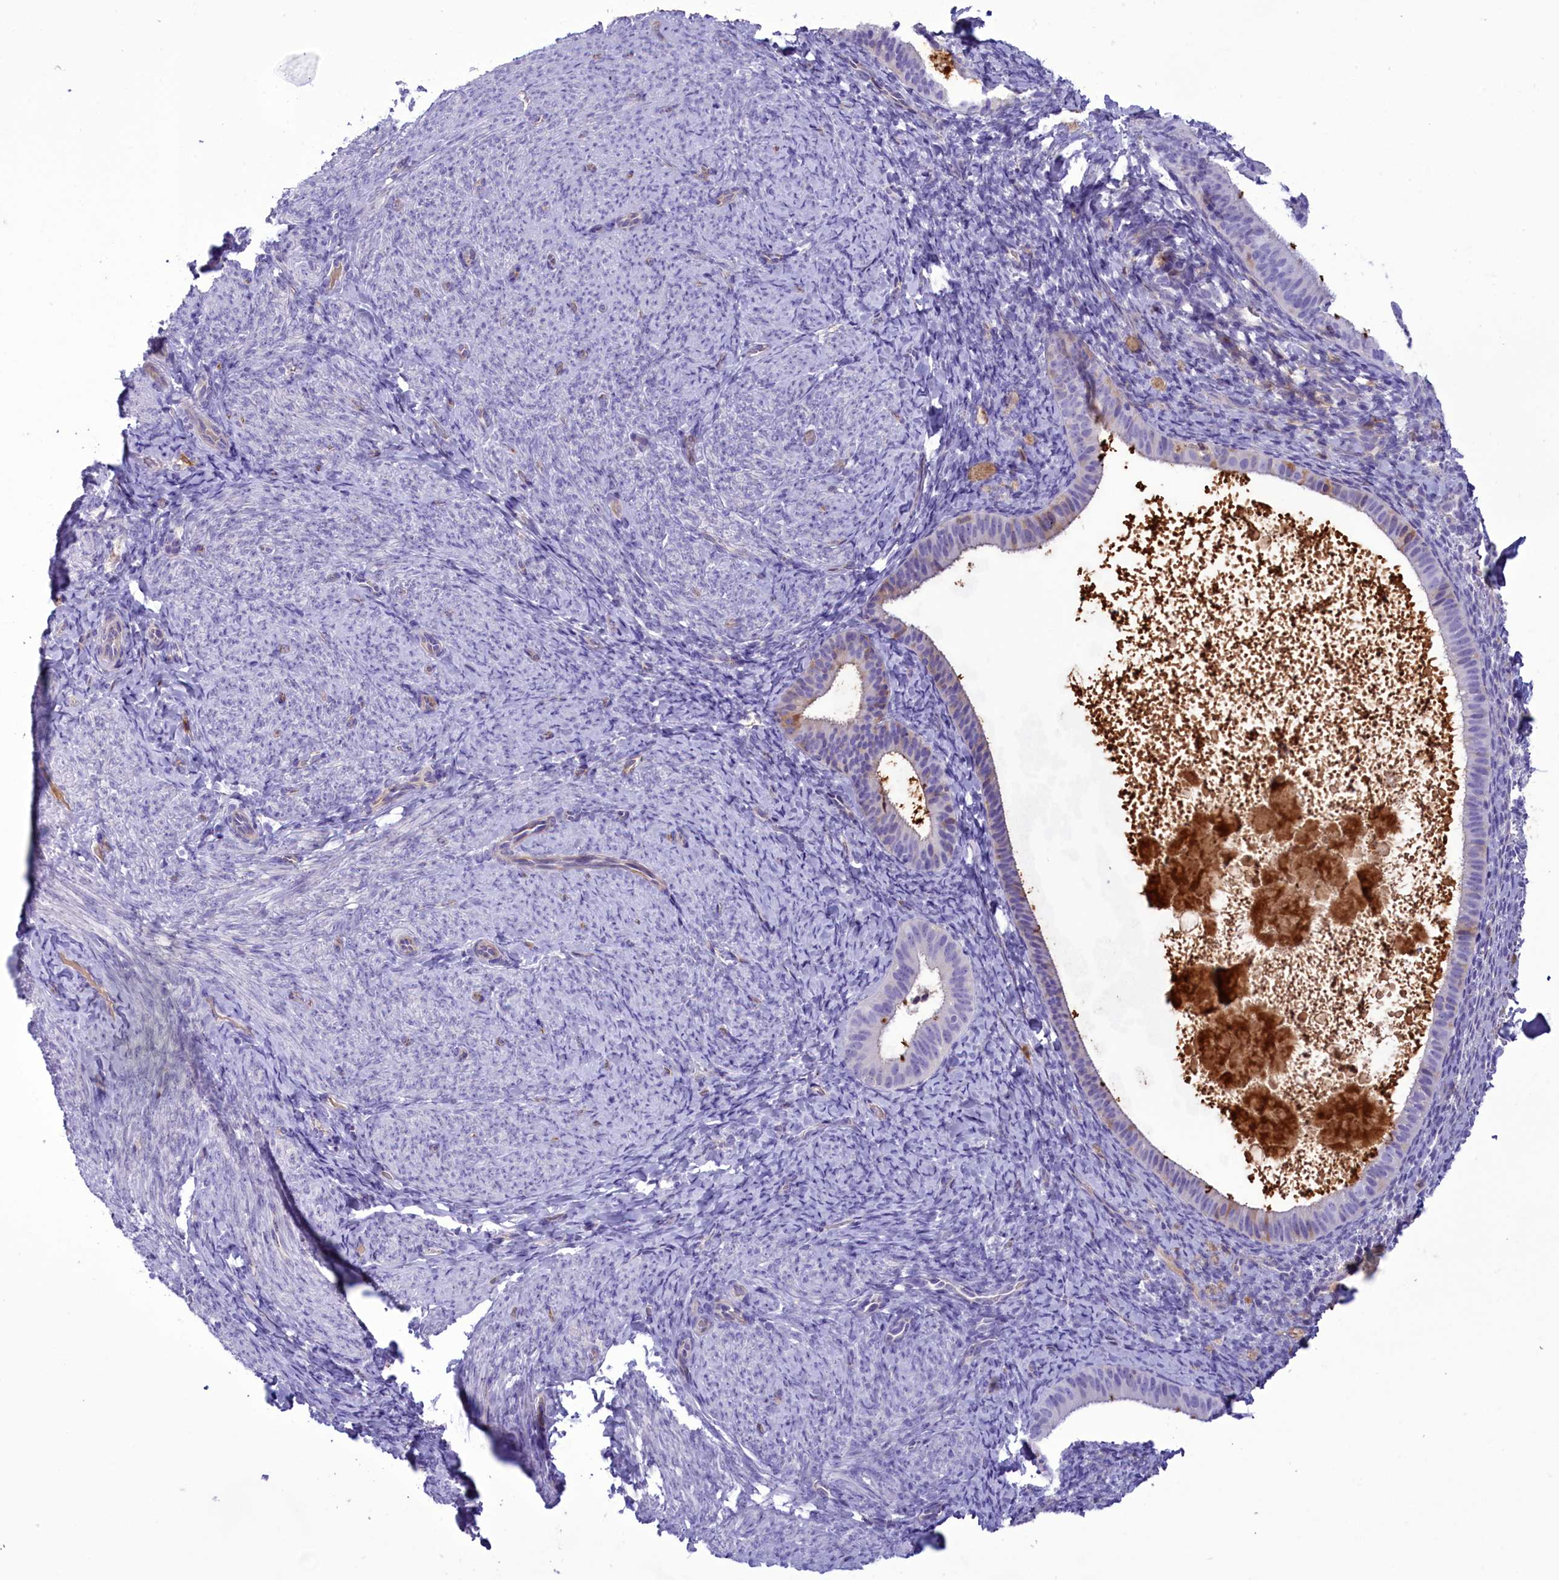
{"staining": {"intensity": "negative", "quantity": "none", "location": "none"}, "tissue": "endometrium", "cell_type": "Cells in endometrial stroma", "image_type": "normal", "snomed": [{"axis": "morphology", "description": "Normal tissue, NOS"}, {"axis": "topography", "description": "Endometrium"}], "caption": "This photomicrograph is of unremarkable endometrium stained with immunohistochemistry (IHC) to label a protein in brown with the nuclei are counter-stained blue. There is no staining in cells in endometrial stroma. Brightfield microscopy of immunohistochemistry stained with DAB (brown) and hematoxylin (blue), captured at high magnification.", "gene": "FAM149B1", "patient": {"sex": "female", "age": 65}}